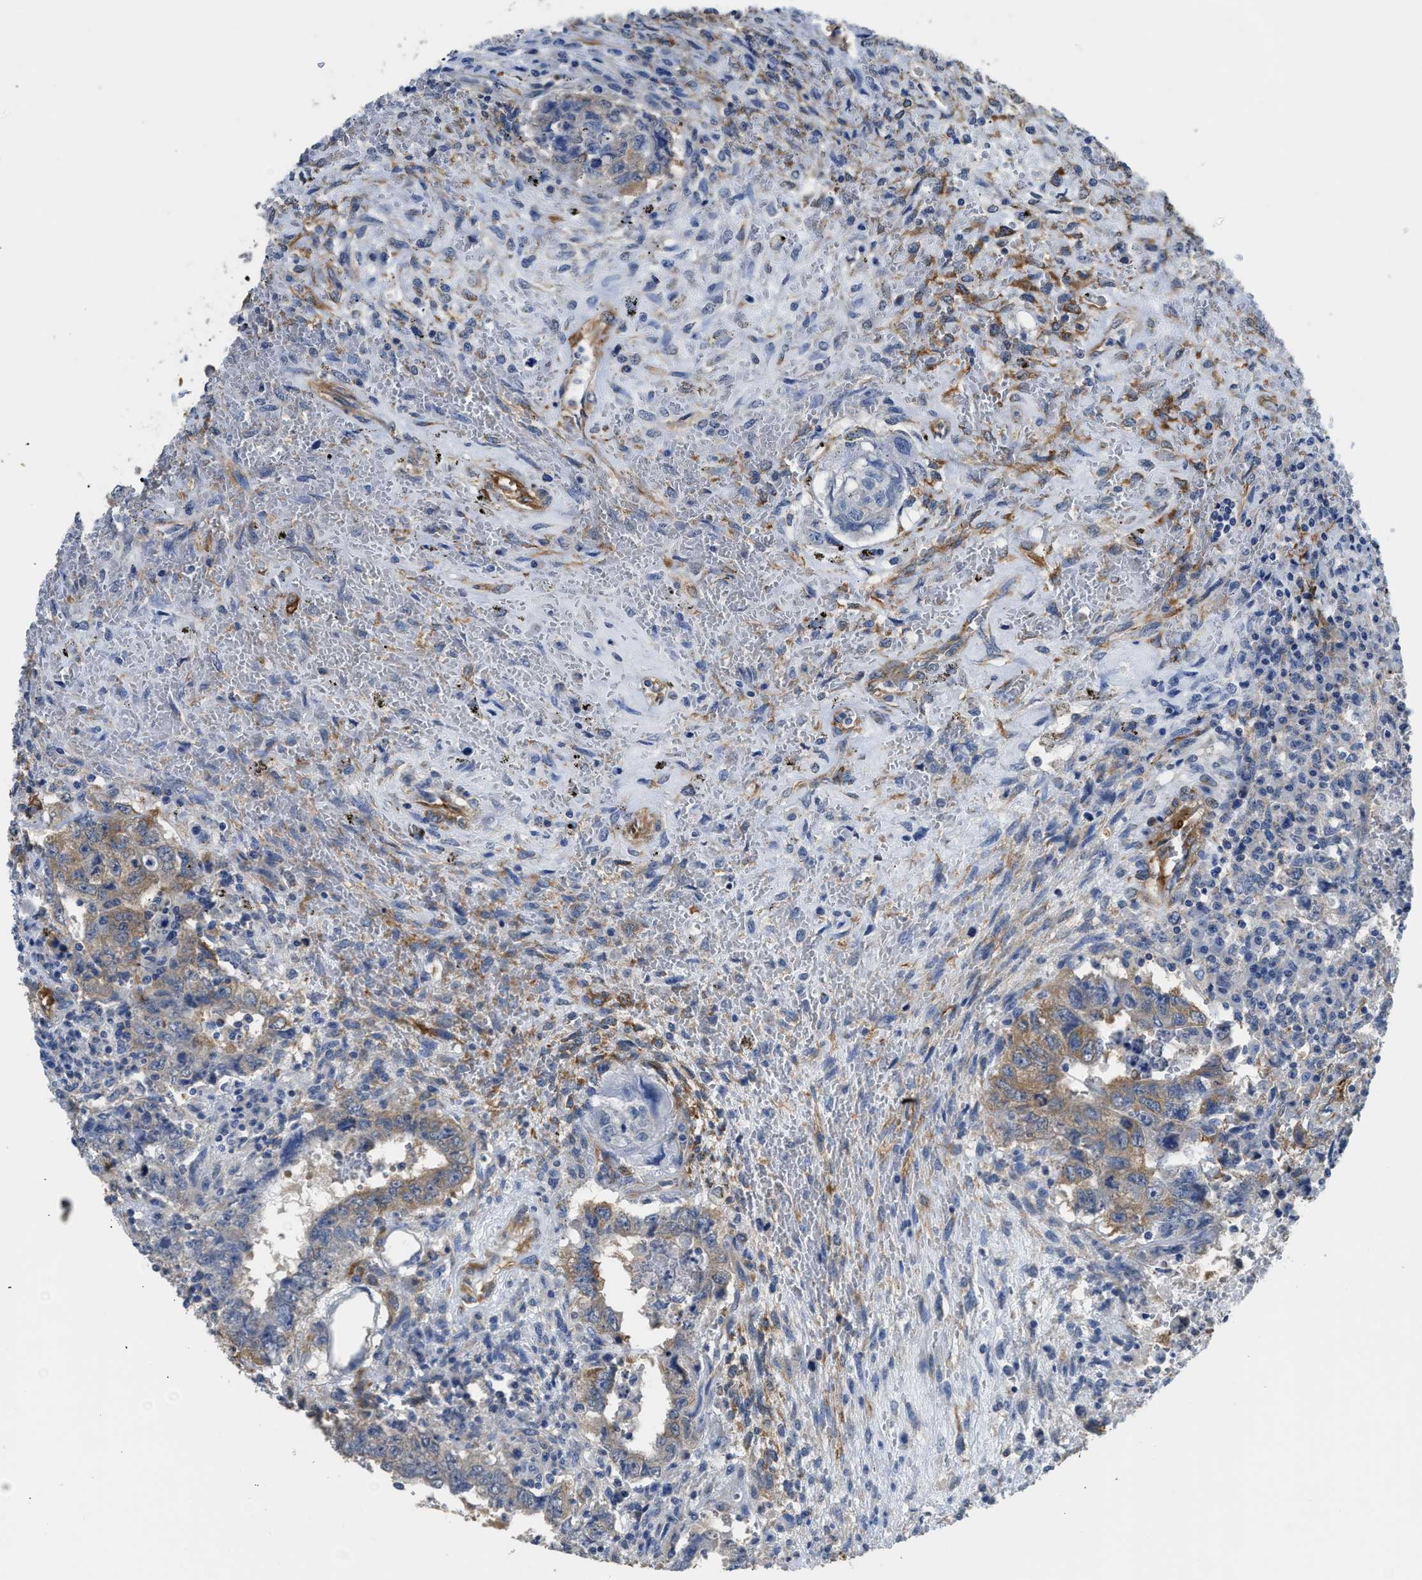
{"staining": {"intensity": "weak", "quantity": ">75%", "location": "cytoplasmic/membranous"}, "tissue": "testis cancer", "cell_type": "Tumor cells", "image_type": "cancer", "snomed": [{"axis": "morphology", "description": "Carcinoma, Embryonal, NOS"}, {"axis": "topography", "description": "Testis"}], "caption": "About >75% of tumor cells in embryonal carcinoma (testis) display weak cytoplasmic/membranous protein expression as visualized by brown immunohistochemical staining.", "gene": "ZSWIM5", "patient": {"sex": "male", "age": 26}}